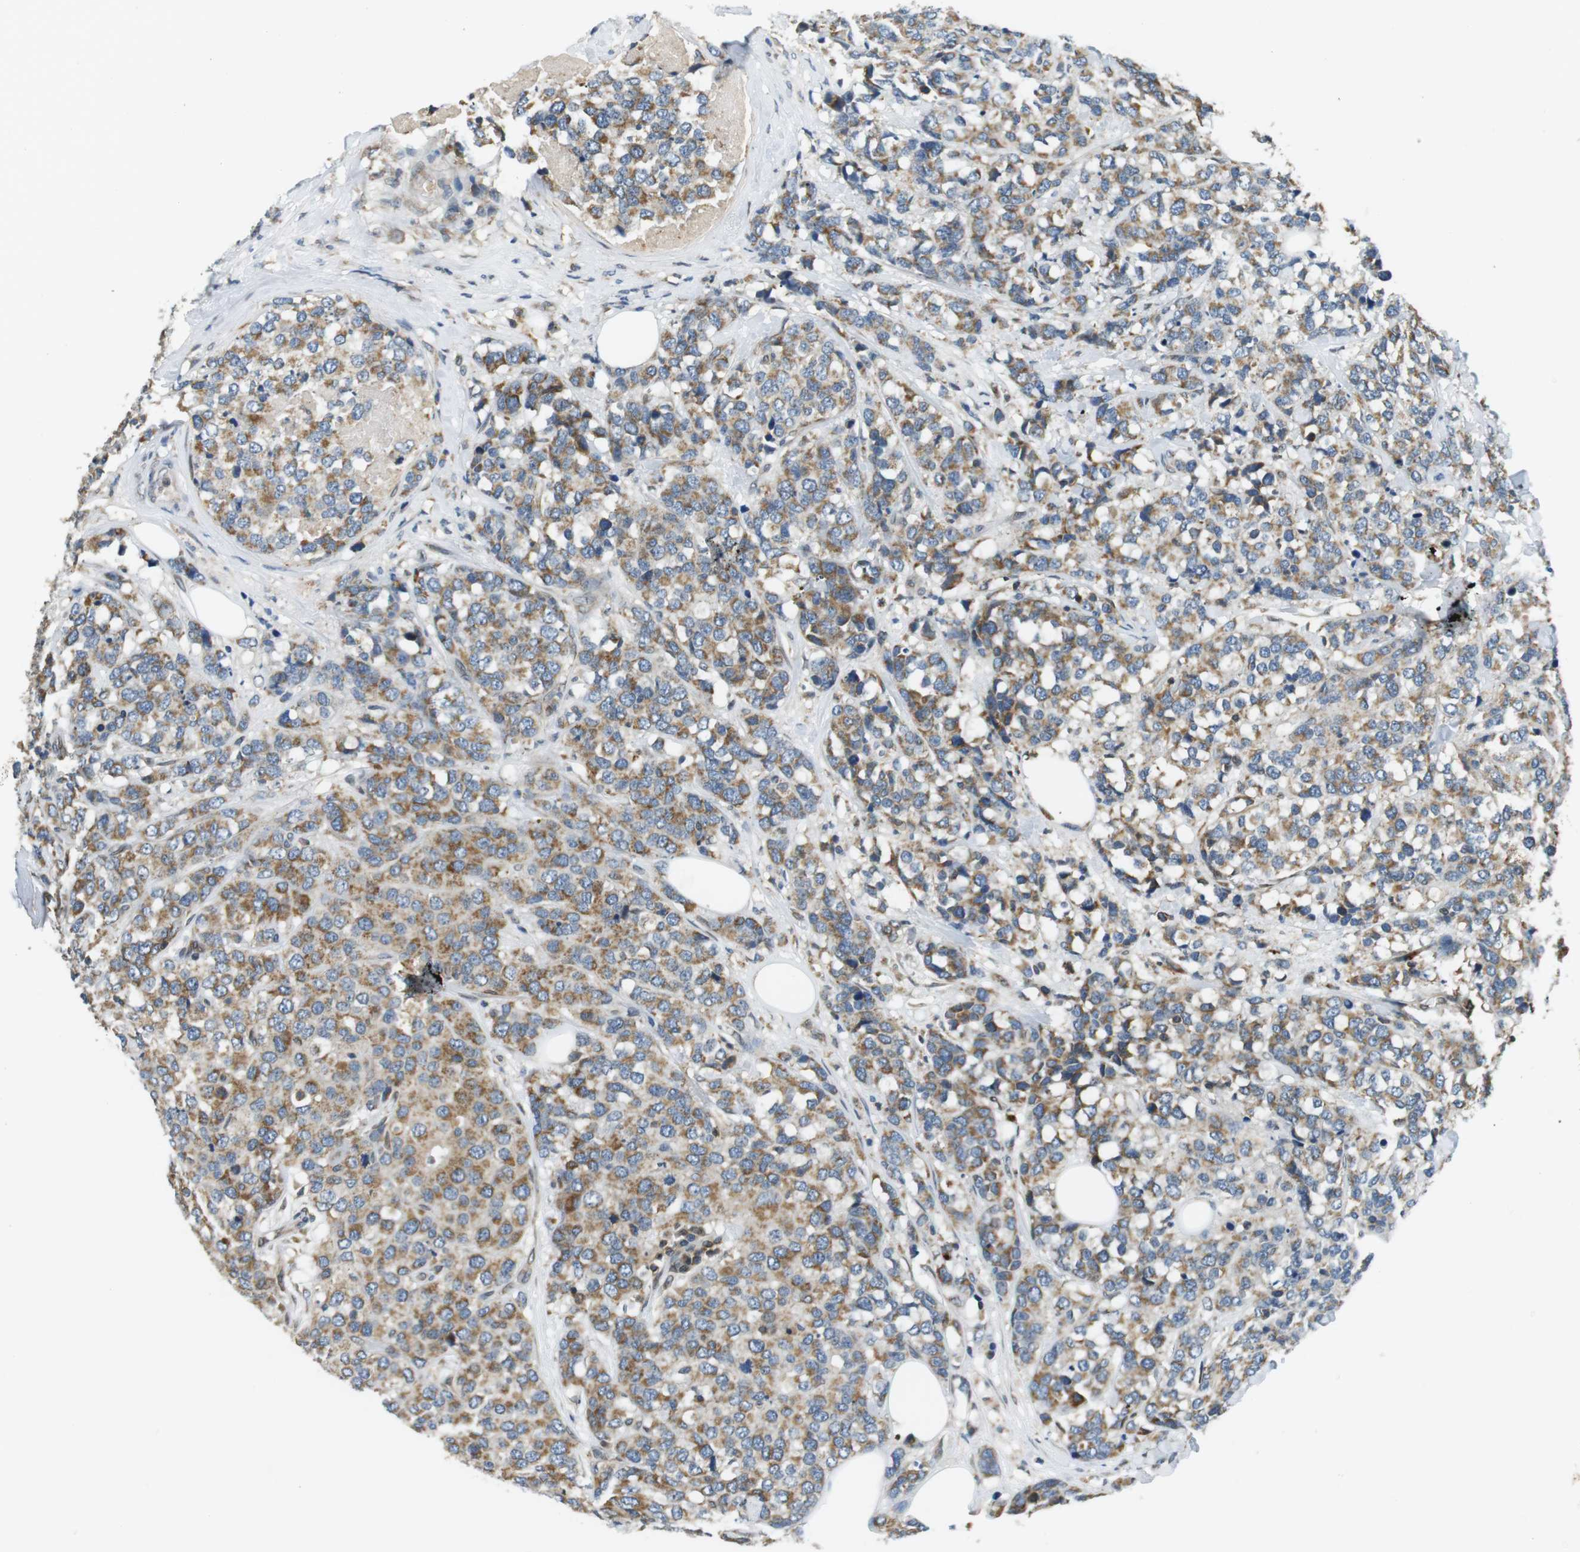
{"staining": {"intensity": "moderate", "quantity": ">75%", "location": "cytoplasmic/membranous"}, "tissue": "breast cancer", "cell_type": "Tumor cells", "image_type": "cancer", "snomed": [{"axis": "morphology", "description": "Lobular carcinoma"}, {"axis": "topography", "description": "Breast"}], "caption": "Tumor cells exhibit moderate cytoplasmic/membranous positivity in approximately >75% of cells in breast cancer. (Brightfield microscopy of DAB IHC at high magnification).", "gene": "TMX4", "patient": {"sex": "female", "age": 59}}